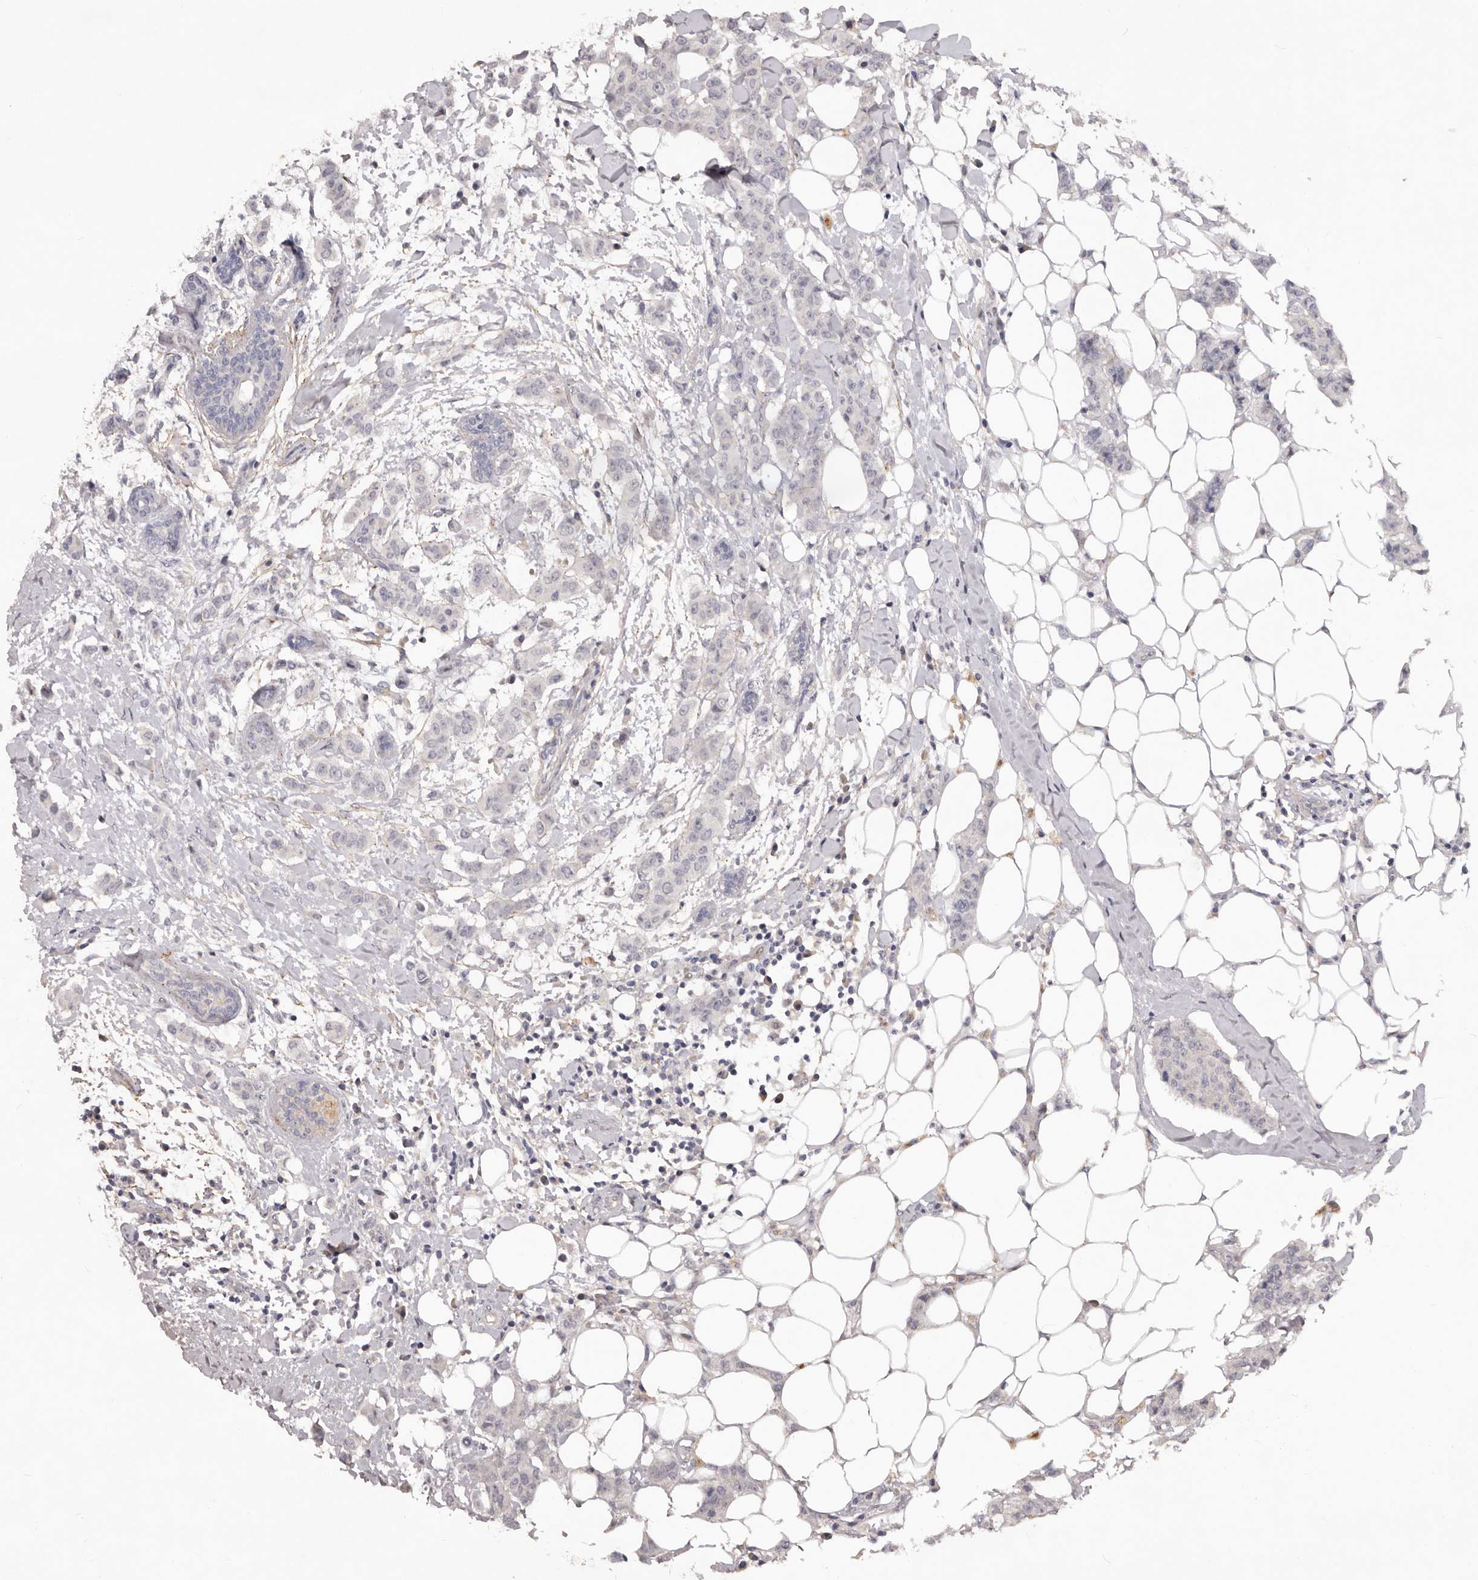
{"staining": {"intensity": "negative", "quantity": "none", "location": "none"}, "tissue": "breast cancer", "cell_type": "Tumor cells", "image_type": "cancer", "snomed": [{"axis": "morphology", "description": "Duct carcinoma"}, {"axis": "topography", "description": "Breast"}], "caption": "The photomicrograph reveals no staining of tumor cells in breast cancer.", "gene": "HBS1L", "patient": {"sex": "female", "age": 40}}